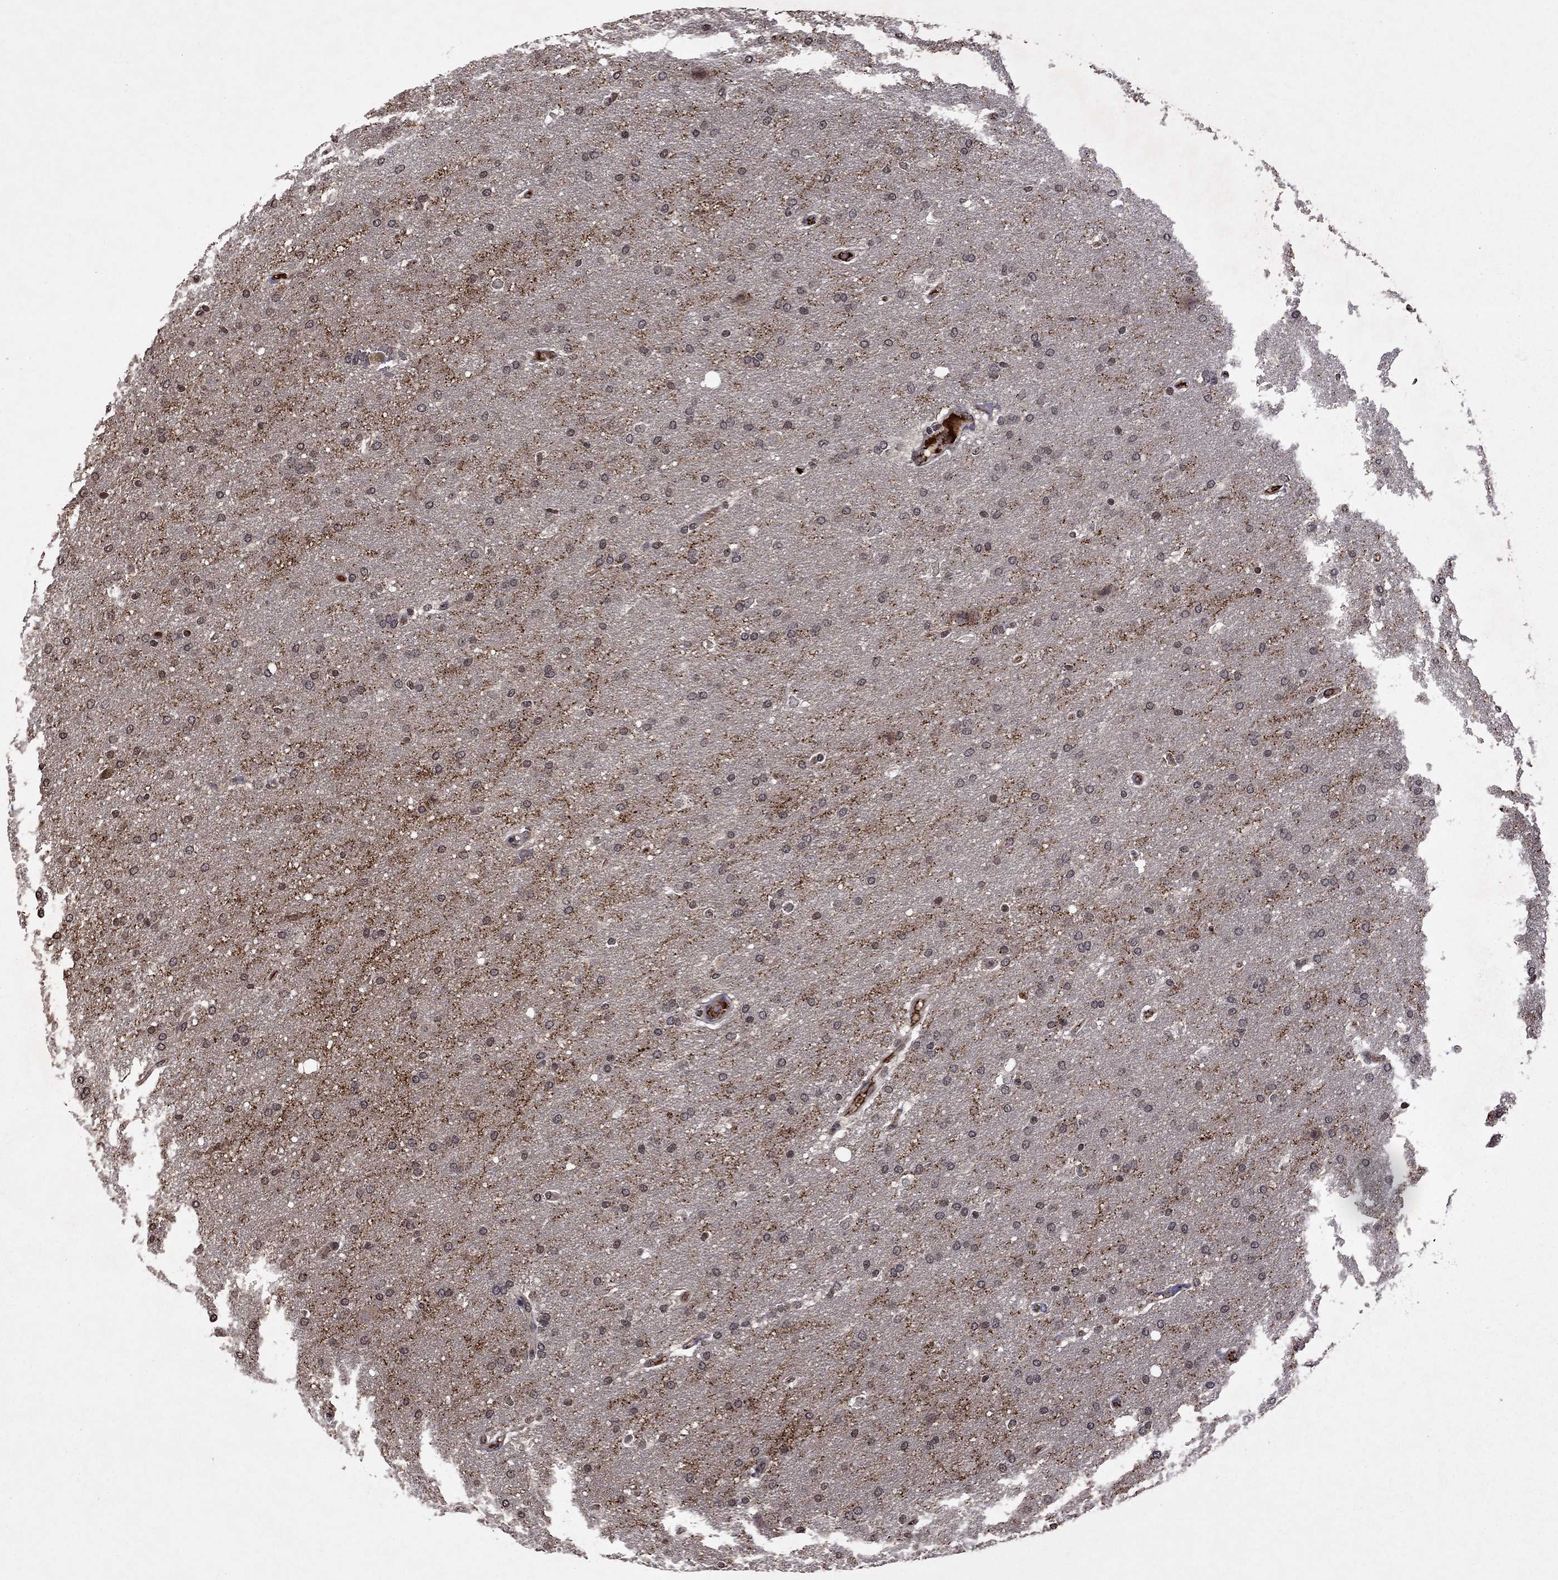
{"staining": {"intensity": "negative", "quantity": "none", "location": "none"}, "tissue": "glioma", "cell_type": "Tumor cells", "image_type": "cancer", "snomed": [{"axis": "morphology", "description": "Glioma, malignant, Low grade"}, {"axis": "topography", "description": "Brain"}], "caption": "Immunohistochemistry of human glioma shows no staining in tumor cells.", "gene": "NLGN1", "patient": {"sex": "female", "age": 37}}